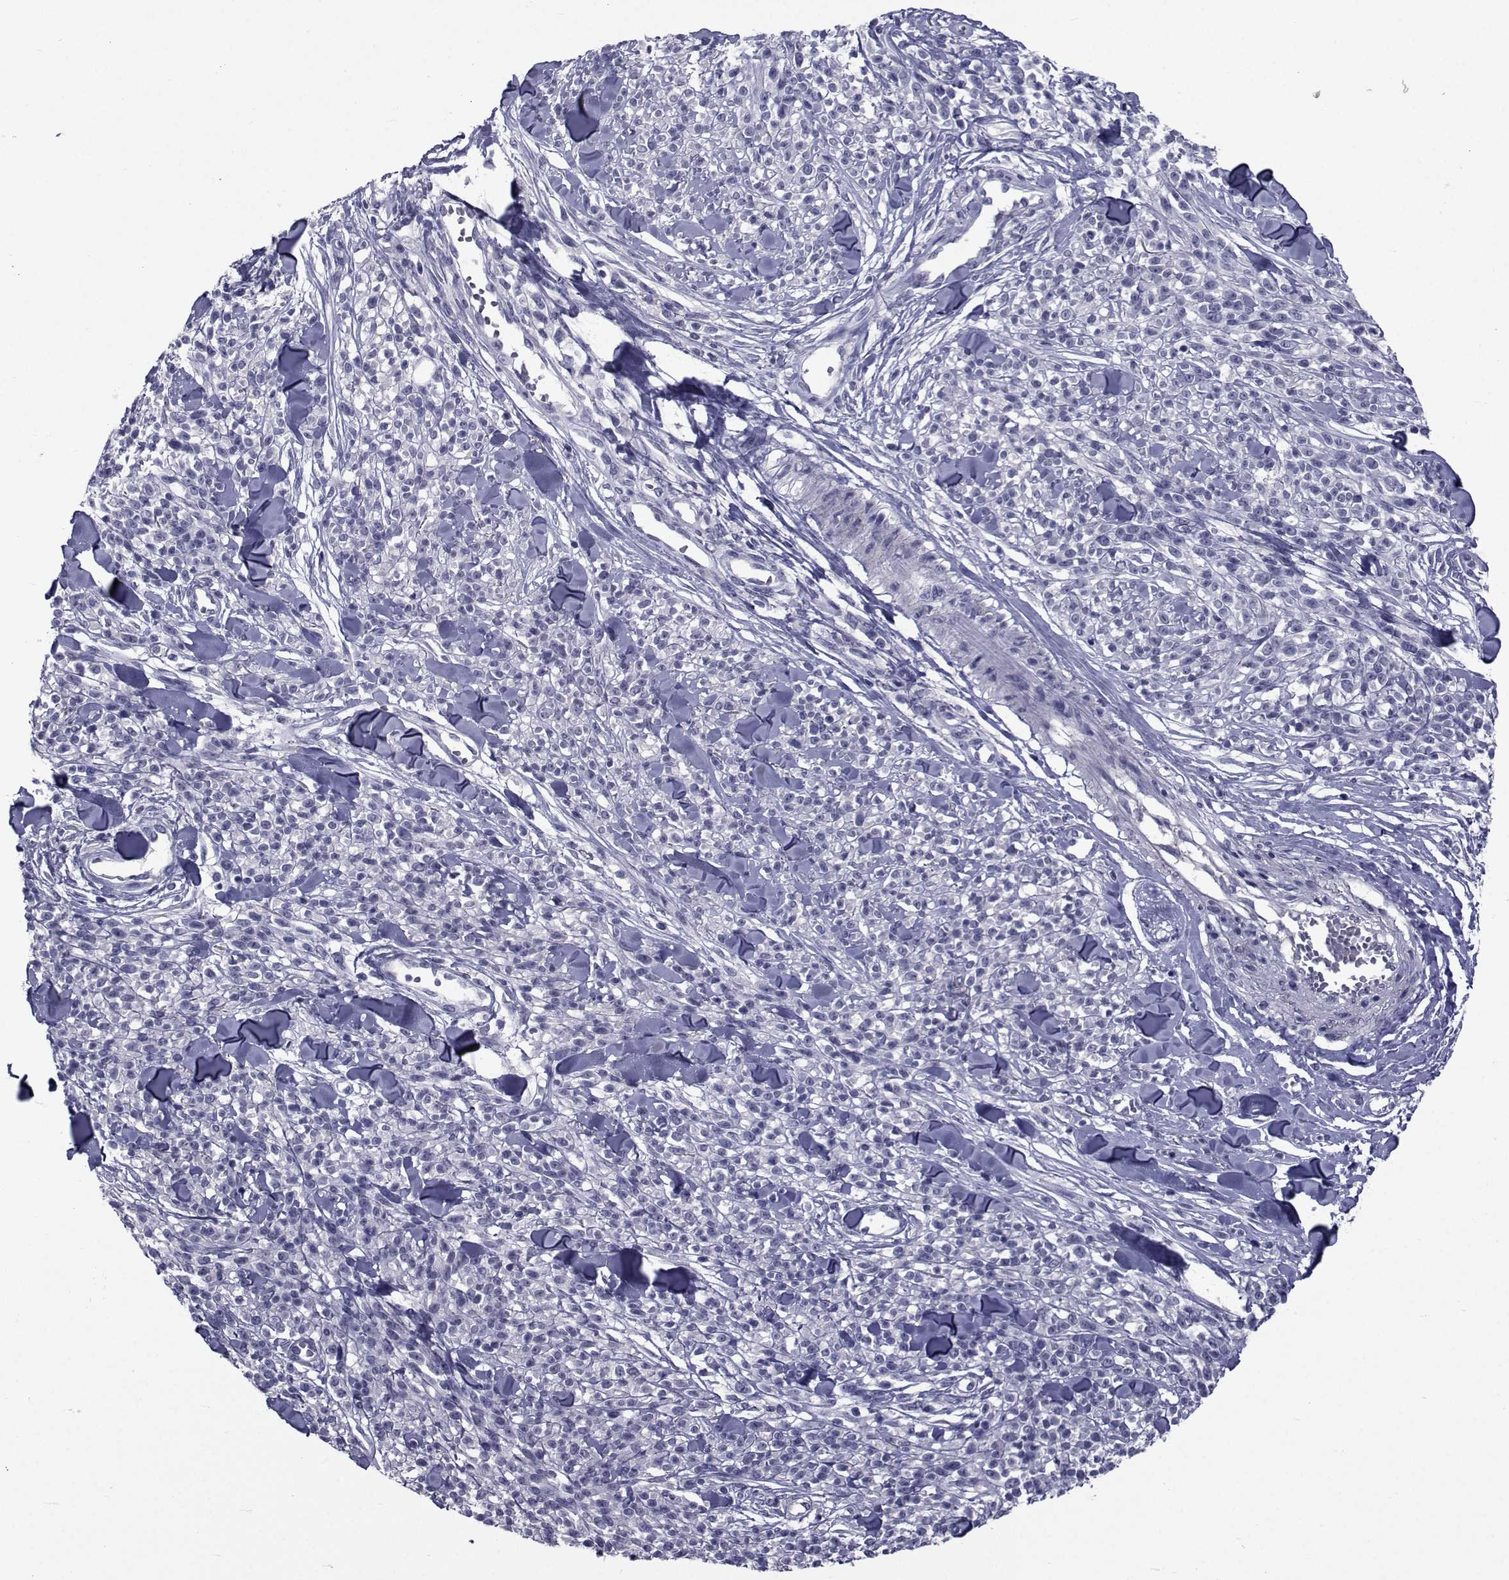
{"staining": {"intensity": "negative", "quantity": "none", "location": "none"}, "tissue": "melanoma", "cell_type": "Tumor cells", "image_type": "cancer", "snomed": [{"axis": "morphology", "description": "Malignant melanoma, NOS"}, {"axis": "topography", "description": "Skin"}, {"axis": "topography", "description": "Skin of trunk"}], "caption": "This is a photomicrograph of immunohistochemistry (IHC) staining of malignant melanoma, which shows no staining in tumor cells.", "gene": "SEMA5B", "patient": {"sex": "male", "age": 74}}